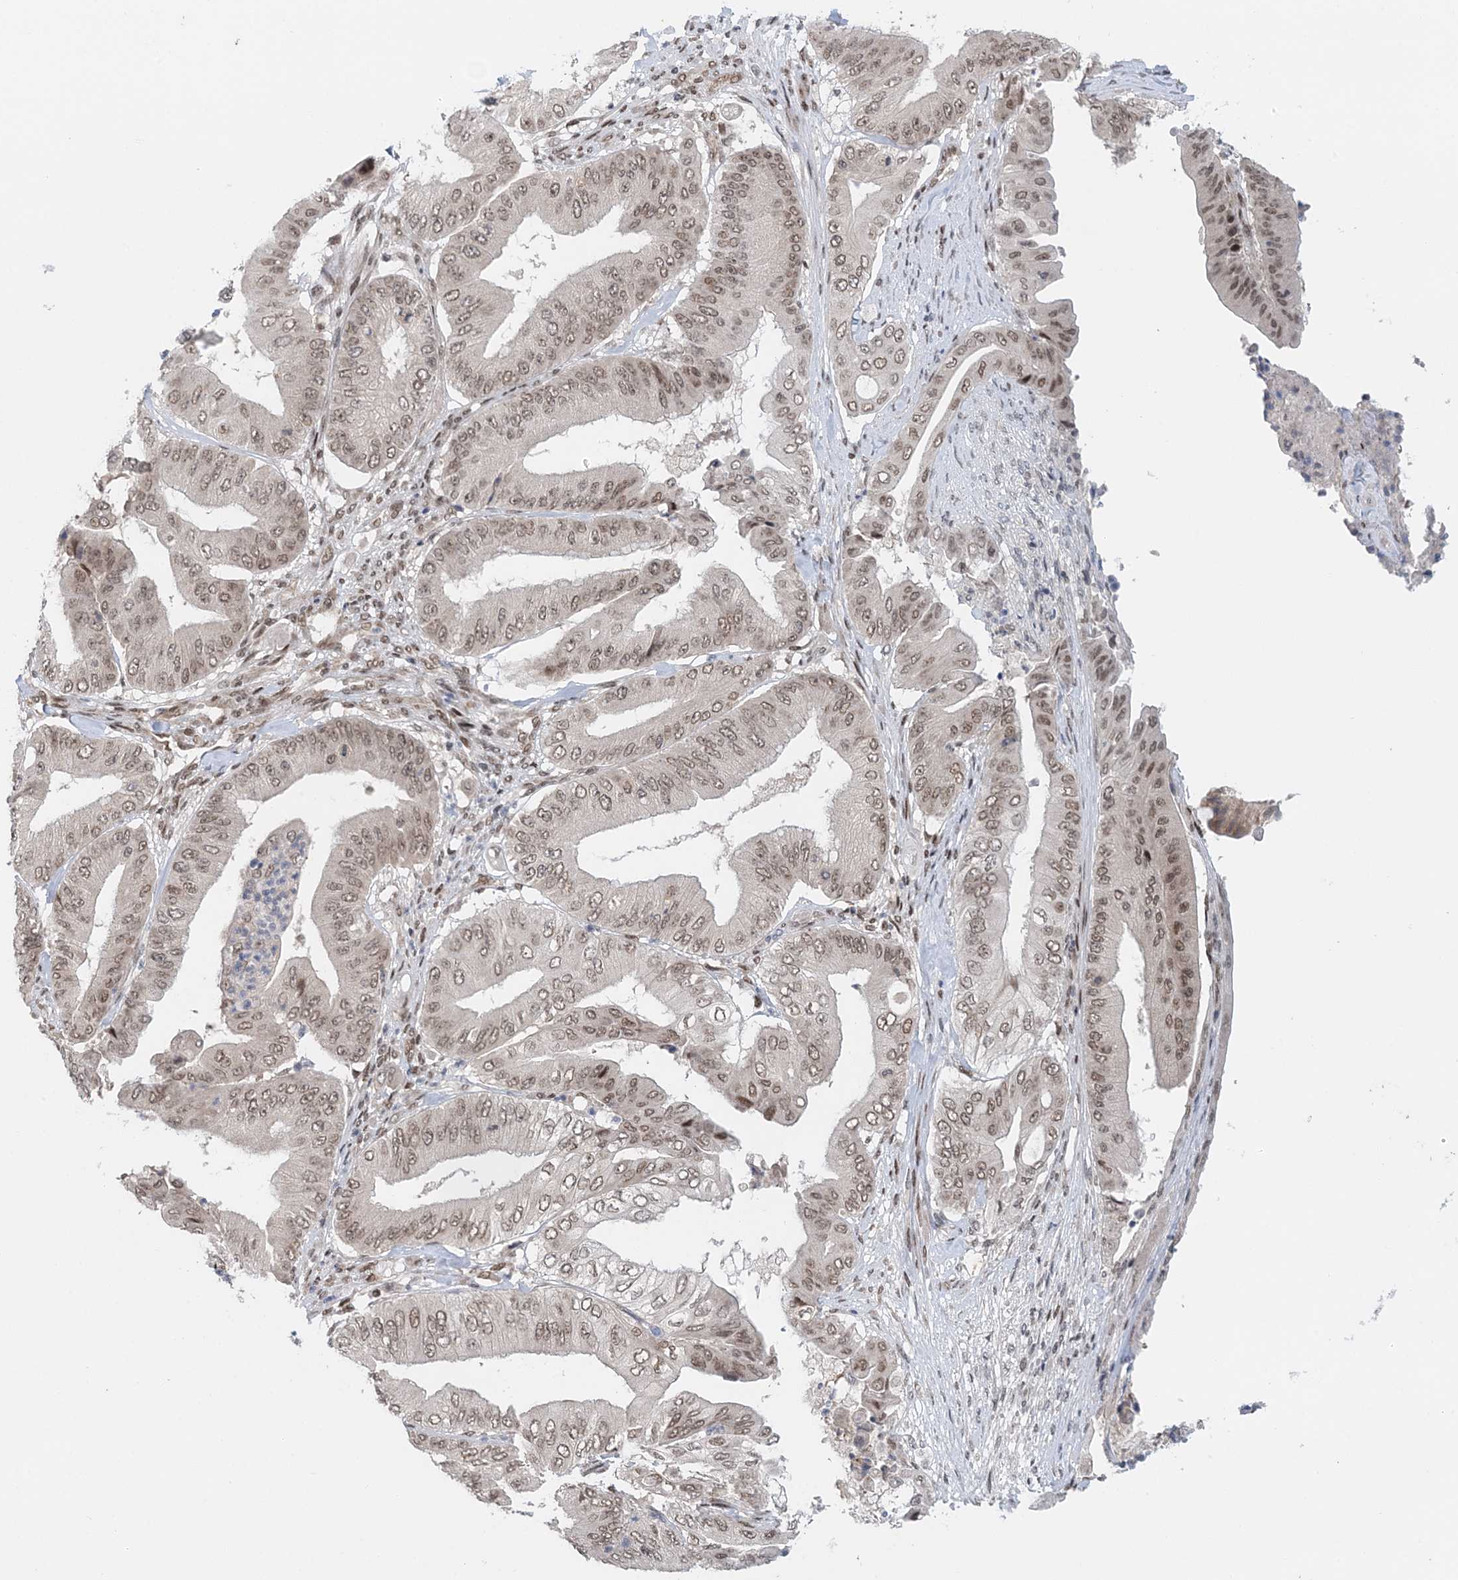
{"staining": {"intensity": "weak", "quantity": "25%-75%", "location": "nuclear"}, "tissue": "pancreatic cancer", "cell_type": "Tumor cells", "image_type": "cancer", "snomed": [{"axis": "morphology", "description": "Adenocarcinoma, NOS"}, {"axis": "topography", "description": "Pancreas"}], "caption": "Immunohistochemical staining of pancreatic cancer (adenocarcinoma) exhibits weak nuclear protein positivity in about 25%-75% of tumor cells.", "gene": "NOA1", "patient": {"sex": "female", "age": 77}}